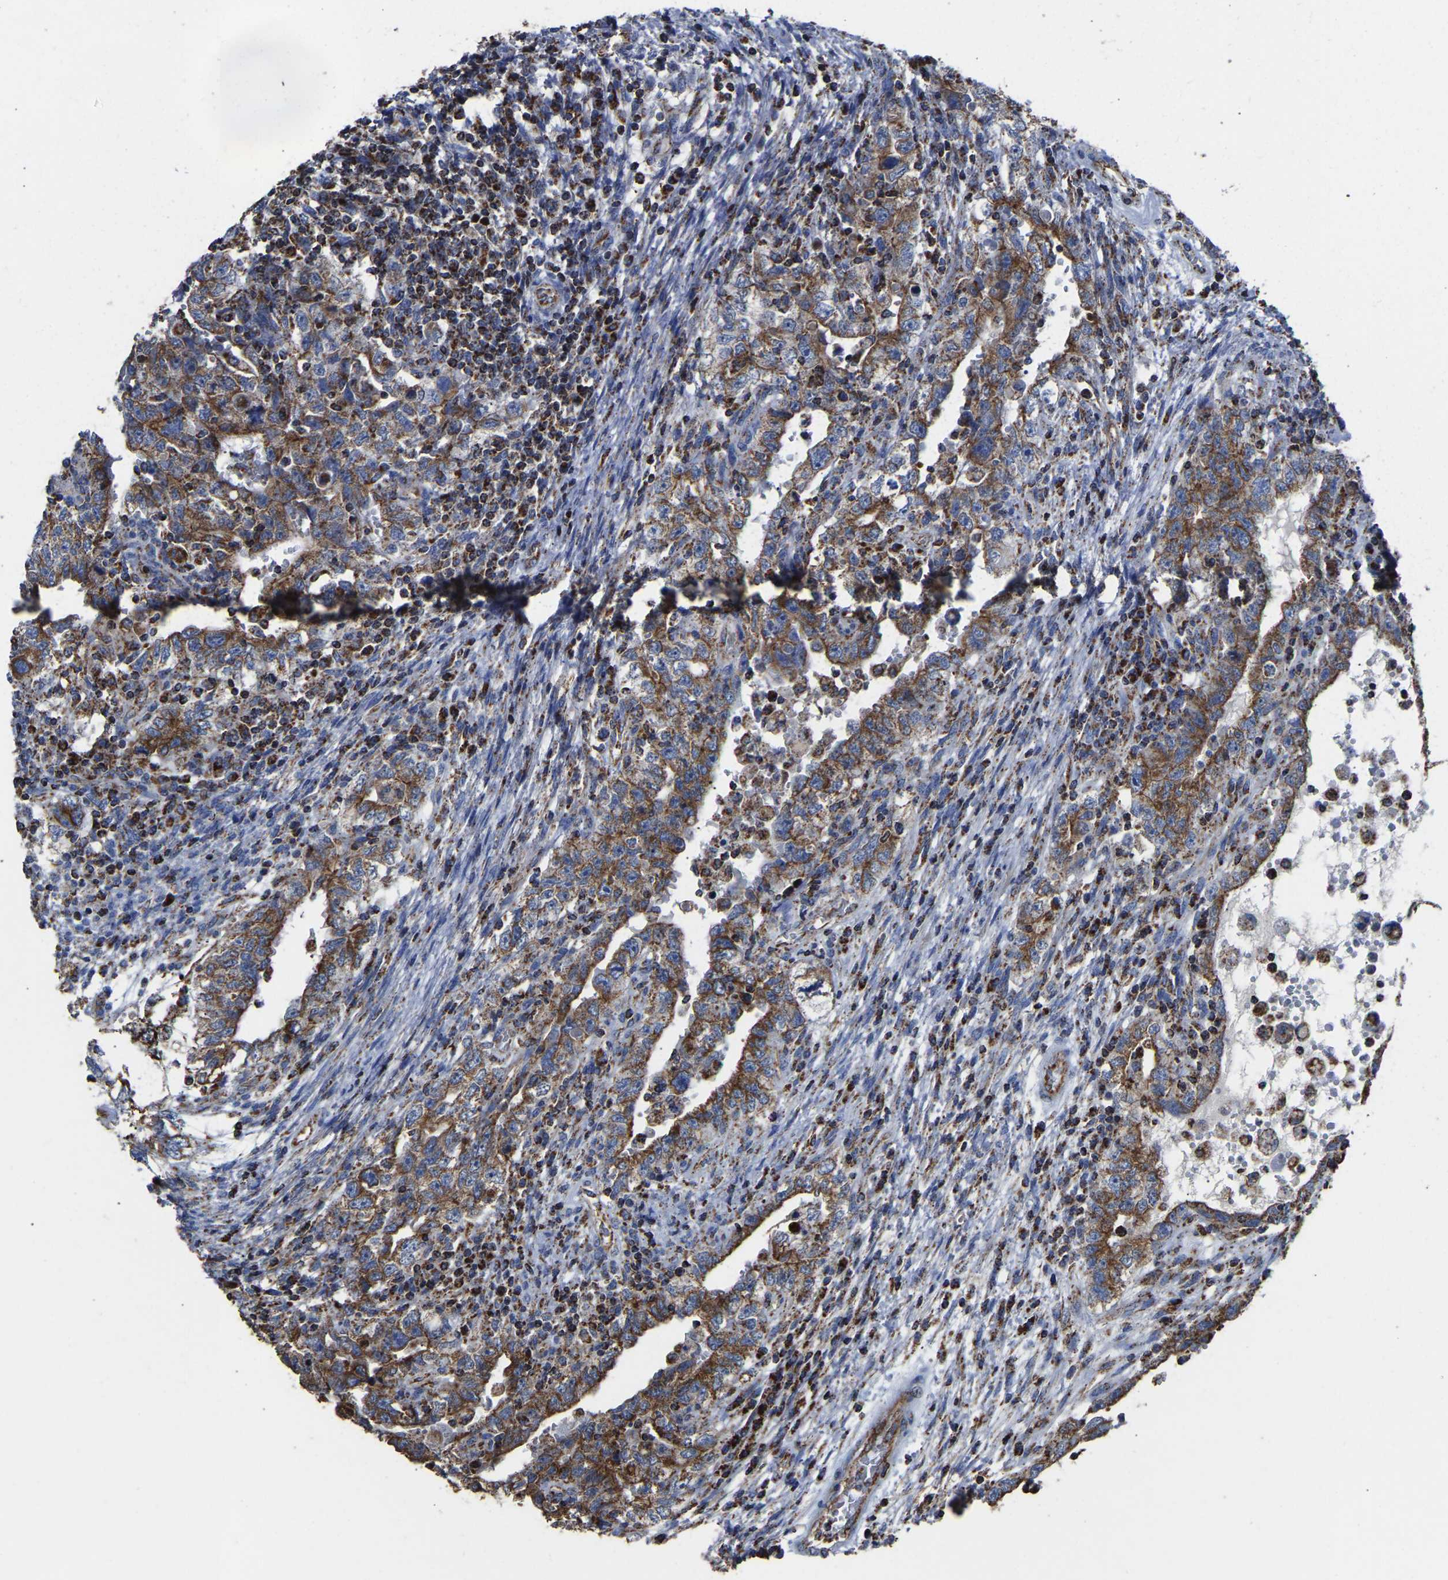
{"staining": {"intensity": "moderate", "quantity": ">75%", "location": "cytoplasmic/membranous"}, "tissue": "testis cancer", "cell_type": "Tumor cells", "image_type": "cancer", "snomed": [{"axis": "morphology", "description": "Carcinoma, Embryonal, NOS"}, {"axis": "topography", "description": "Testis"}], "caption": "Testis embryonal carcinoma stained with a protein marker exhibits moderate staining in tumor cells.", "gene": "ETFA", "patient": {"sex": "male", "age": 26}}